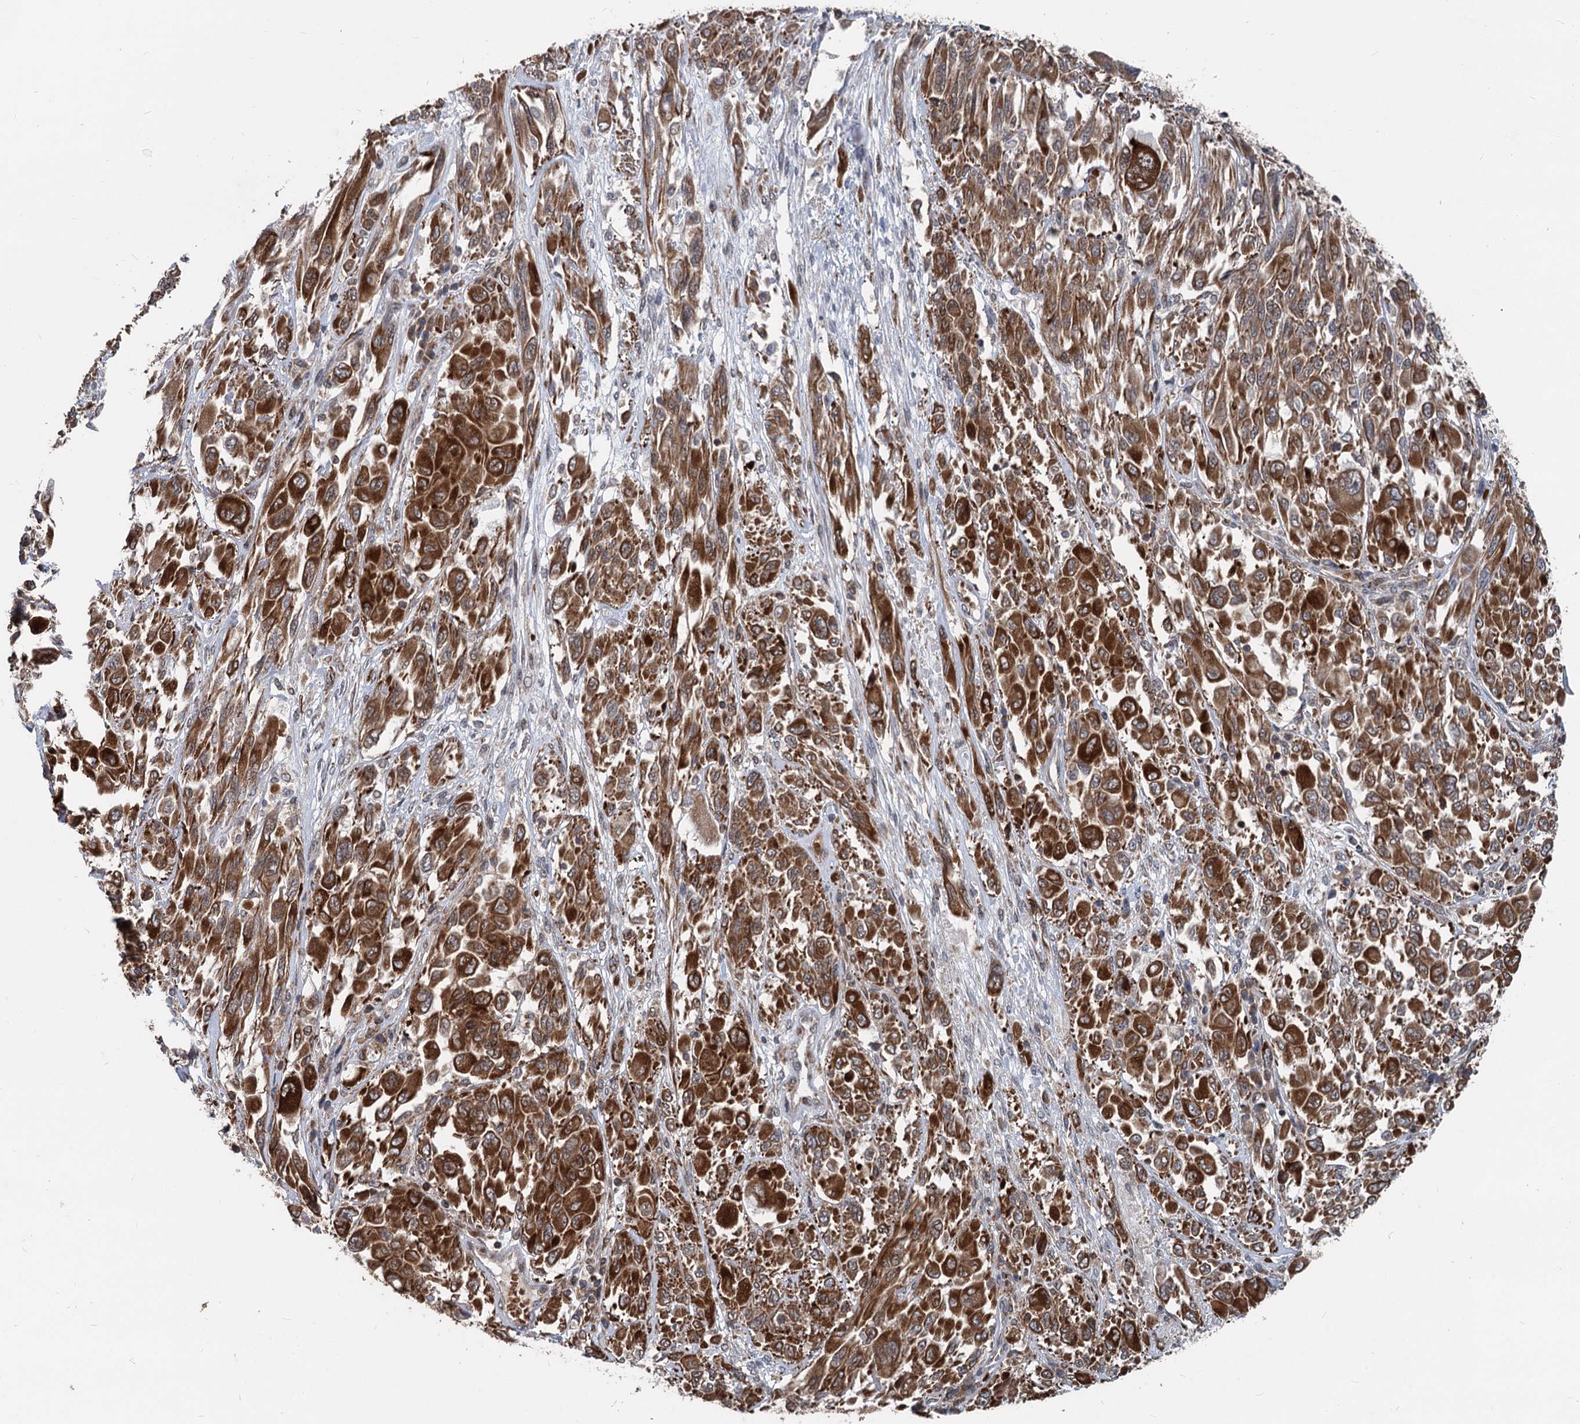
{"staining": {"intensity": "strong", "quantity": ">75%", "location": "cytoplasmic/membranous"}, "tissue": "melanoma", "cell_type": "Tumor cells", "image_type": "cancer", "snomed": [{"axis": "morphology", "description": "Malignant melanoma, NOS"}, {"axis": "topography", "description": "Skin"}], "caption": "Protein analysis of melanoma tissue displays strong cytoplasmic/membranous staining in about >75% of tumor cells.", "gene": "STIM1", "patient": {"sex": "female", "age": 91}}